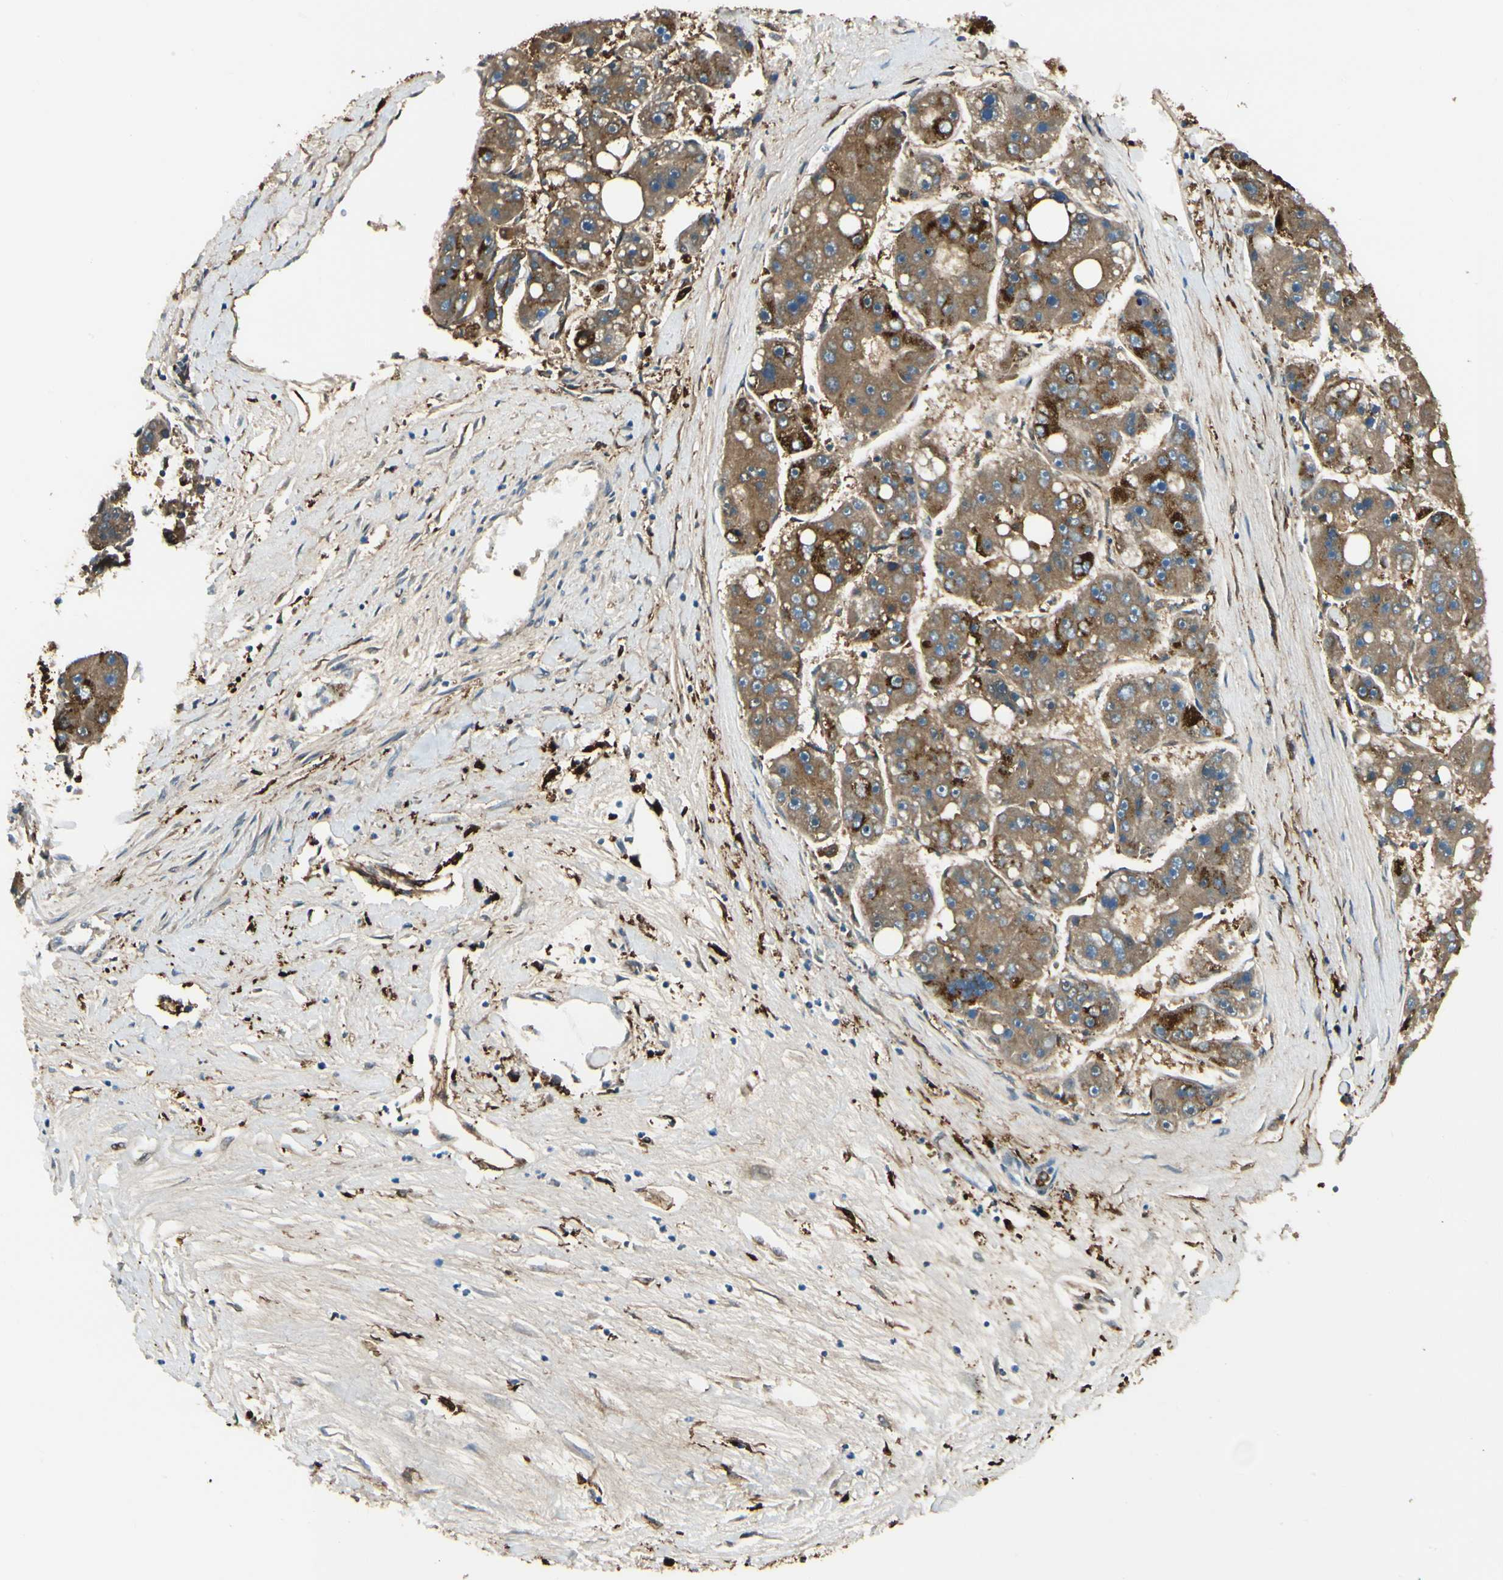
{"staining": {"intensity": "moderate", "quantity": ">75%", "location": "cytoplasmic/membranous"}, "tissue": "liver cancer", "cell_type": "Tumor cells", "image_type": "cancer", "snomed": [{"axis": "morphology", "description": "Carcinoma, Hepatocellular, NOS"}, {"axis": "topography", "description": "Liver"}], "caption": "Liver cancer was stained to show a protein in brown. There is medium levels of moderate cytoplasmic/membranous staining in about >75% of tumor cells.", "gene": "FTH1", "patient": {"sex": "female", "age": 61}}